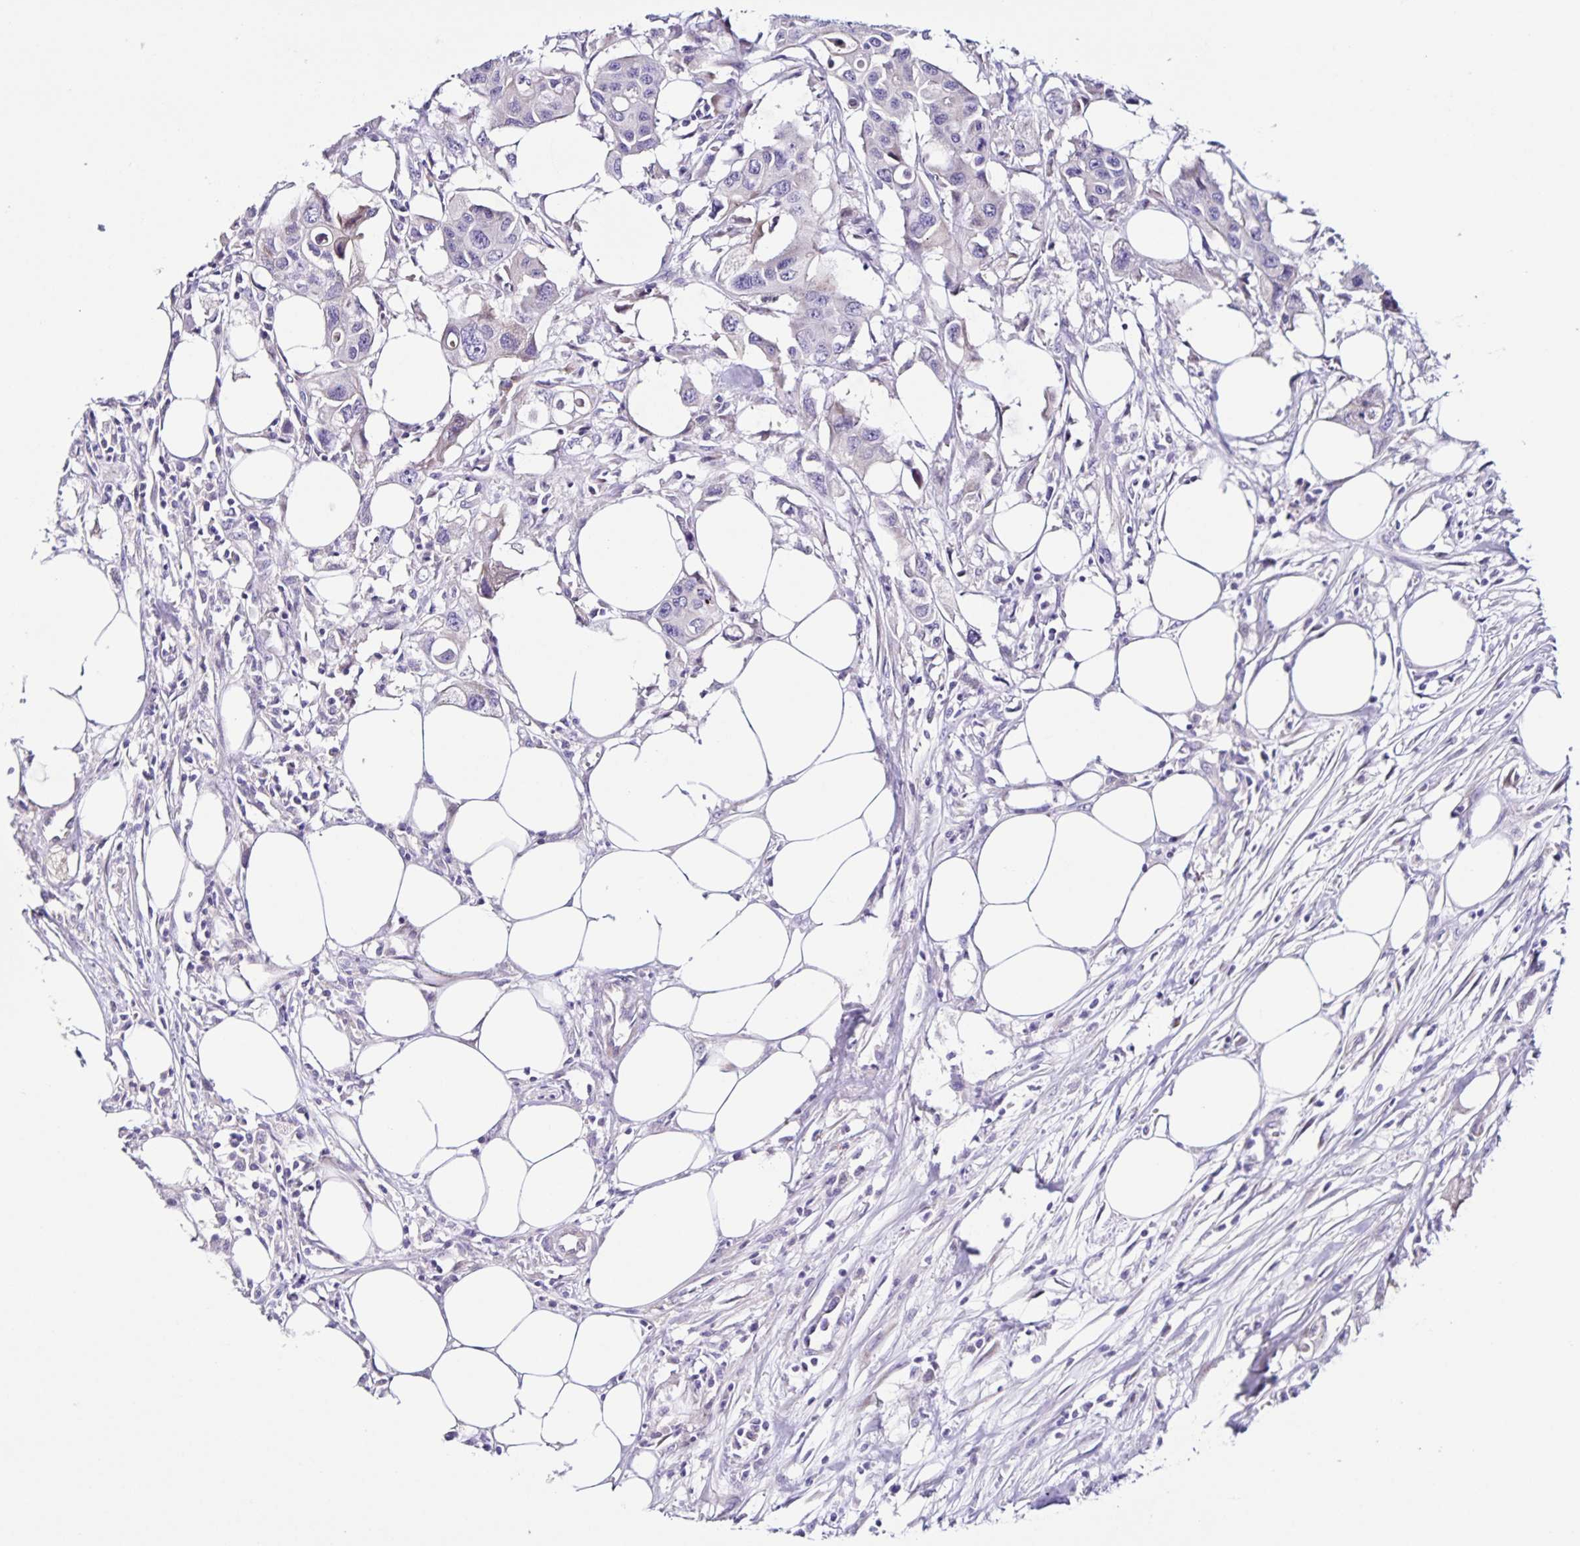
{"staining": {"intensity": "negative", "quantity": "none", "location": "none"}, "tissue": "colorectal cancer", "cell_type": "Tumor cells", "image_type": "cancer", "snomed": [{"axis": "morphology", "description": "Adenocarcinoma, NOS"}, {"axis": "topography", "description": "Colon"}], "caption": "A micrograph of human adenocarcinoma (colorectal) is negative for staining in tumor cells.", "gene": "RNFT2", "patient": {"sex": "male", "age": 77}}